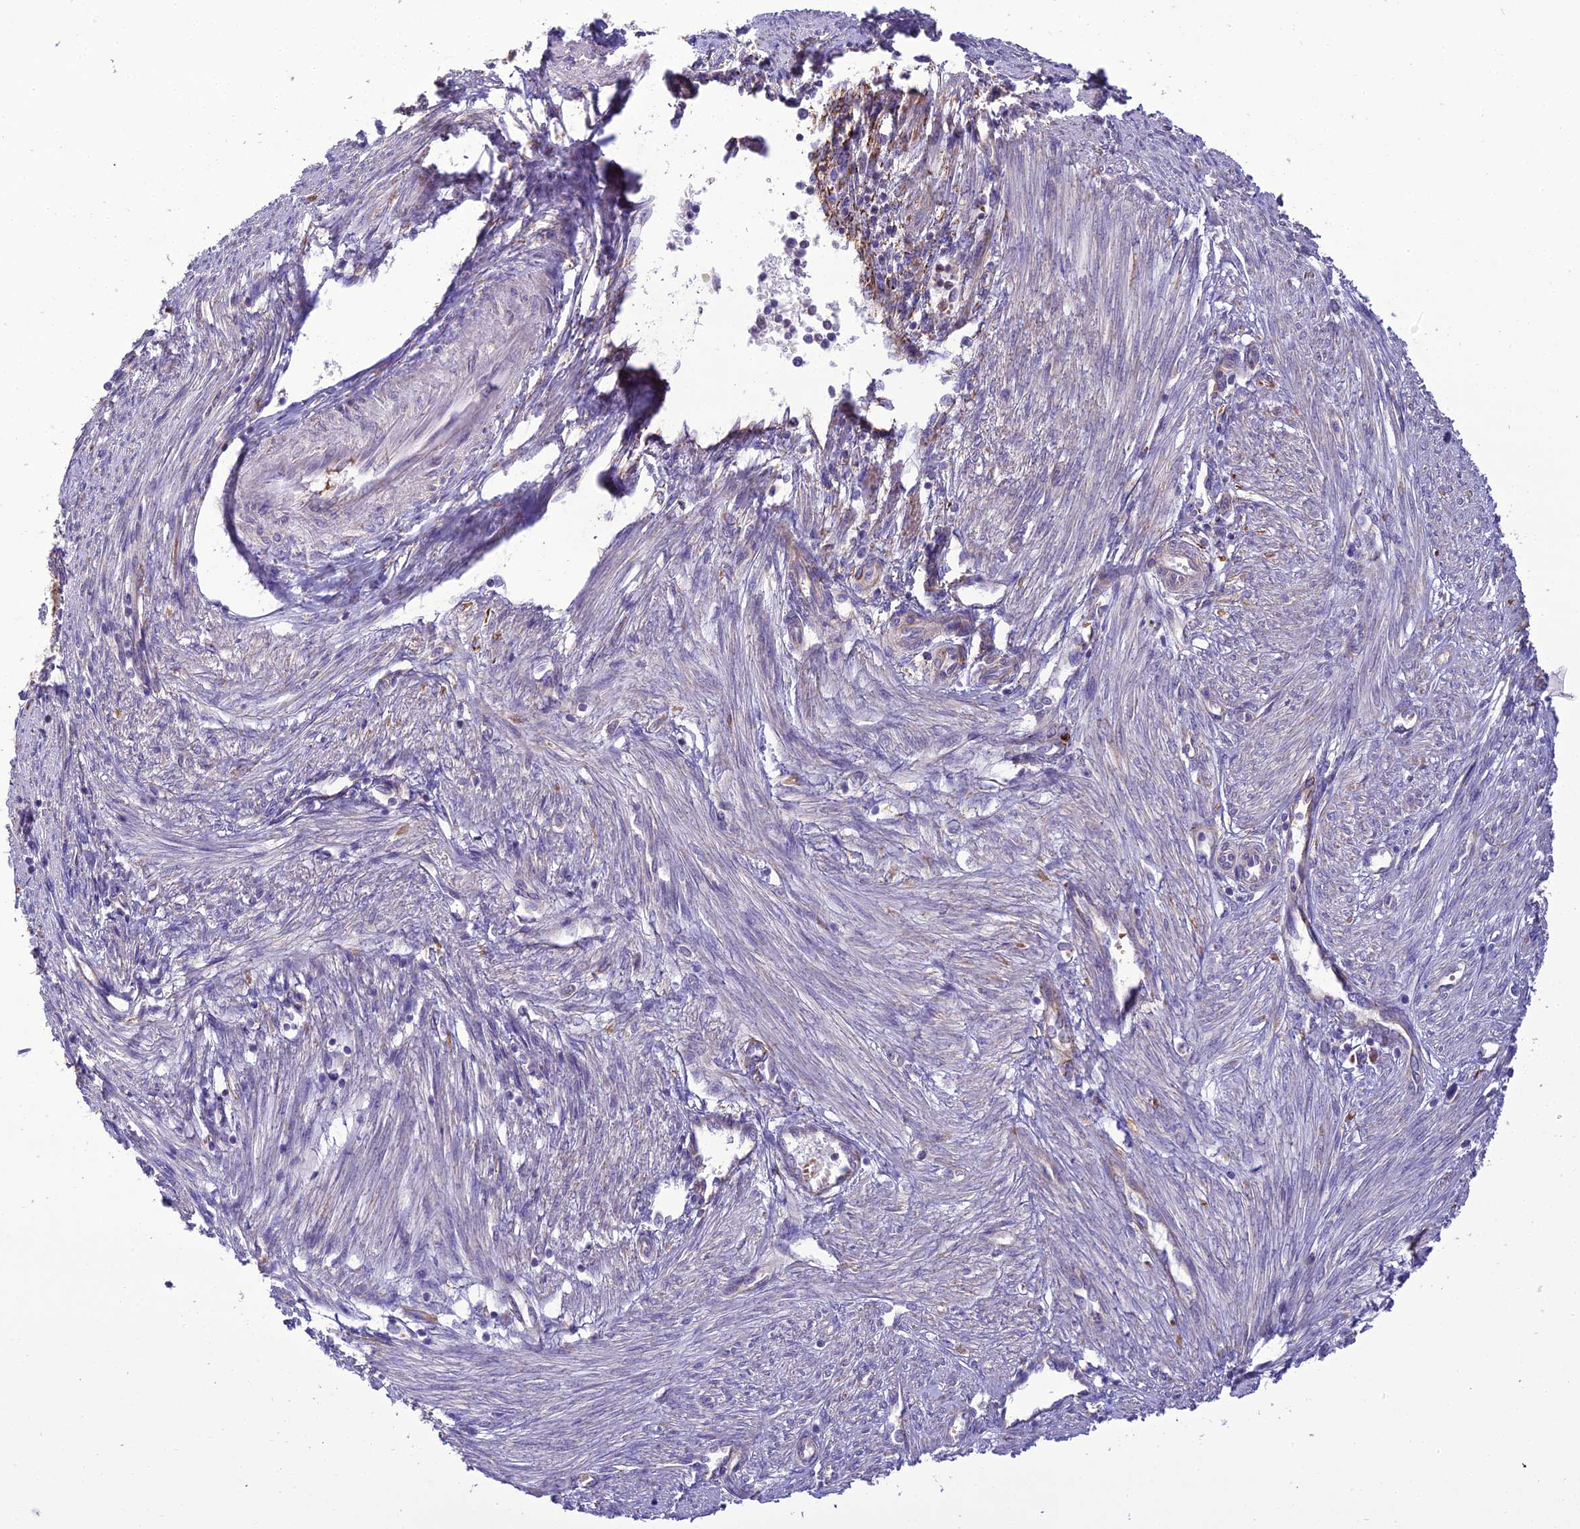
{"staining": {"intensity": "negative", "quantity": "none", "location": "none"}, "tissue": "endometrial cancer", "cell_type": "Tumor cells", "image_type": "cancer", "snomed": [{"axis": "morphology", "description": "Adenocarcinoma, NOS"}, {"axis": "topography", "description": "Endometrium"}], "caption": "DAB immunohistochemical staining of human endometrial cancer (adenocarcinoma) exhibits no significant expression in tumor cells.", "gene": "TBC1D24", "patient": {"sex": "female", "age": 50}}